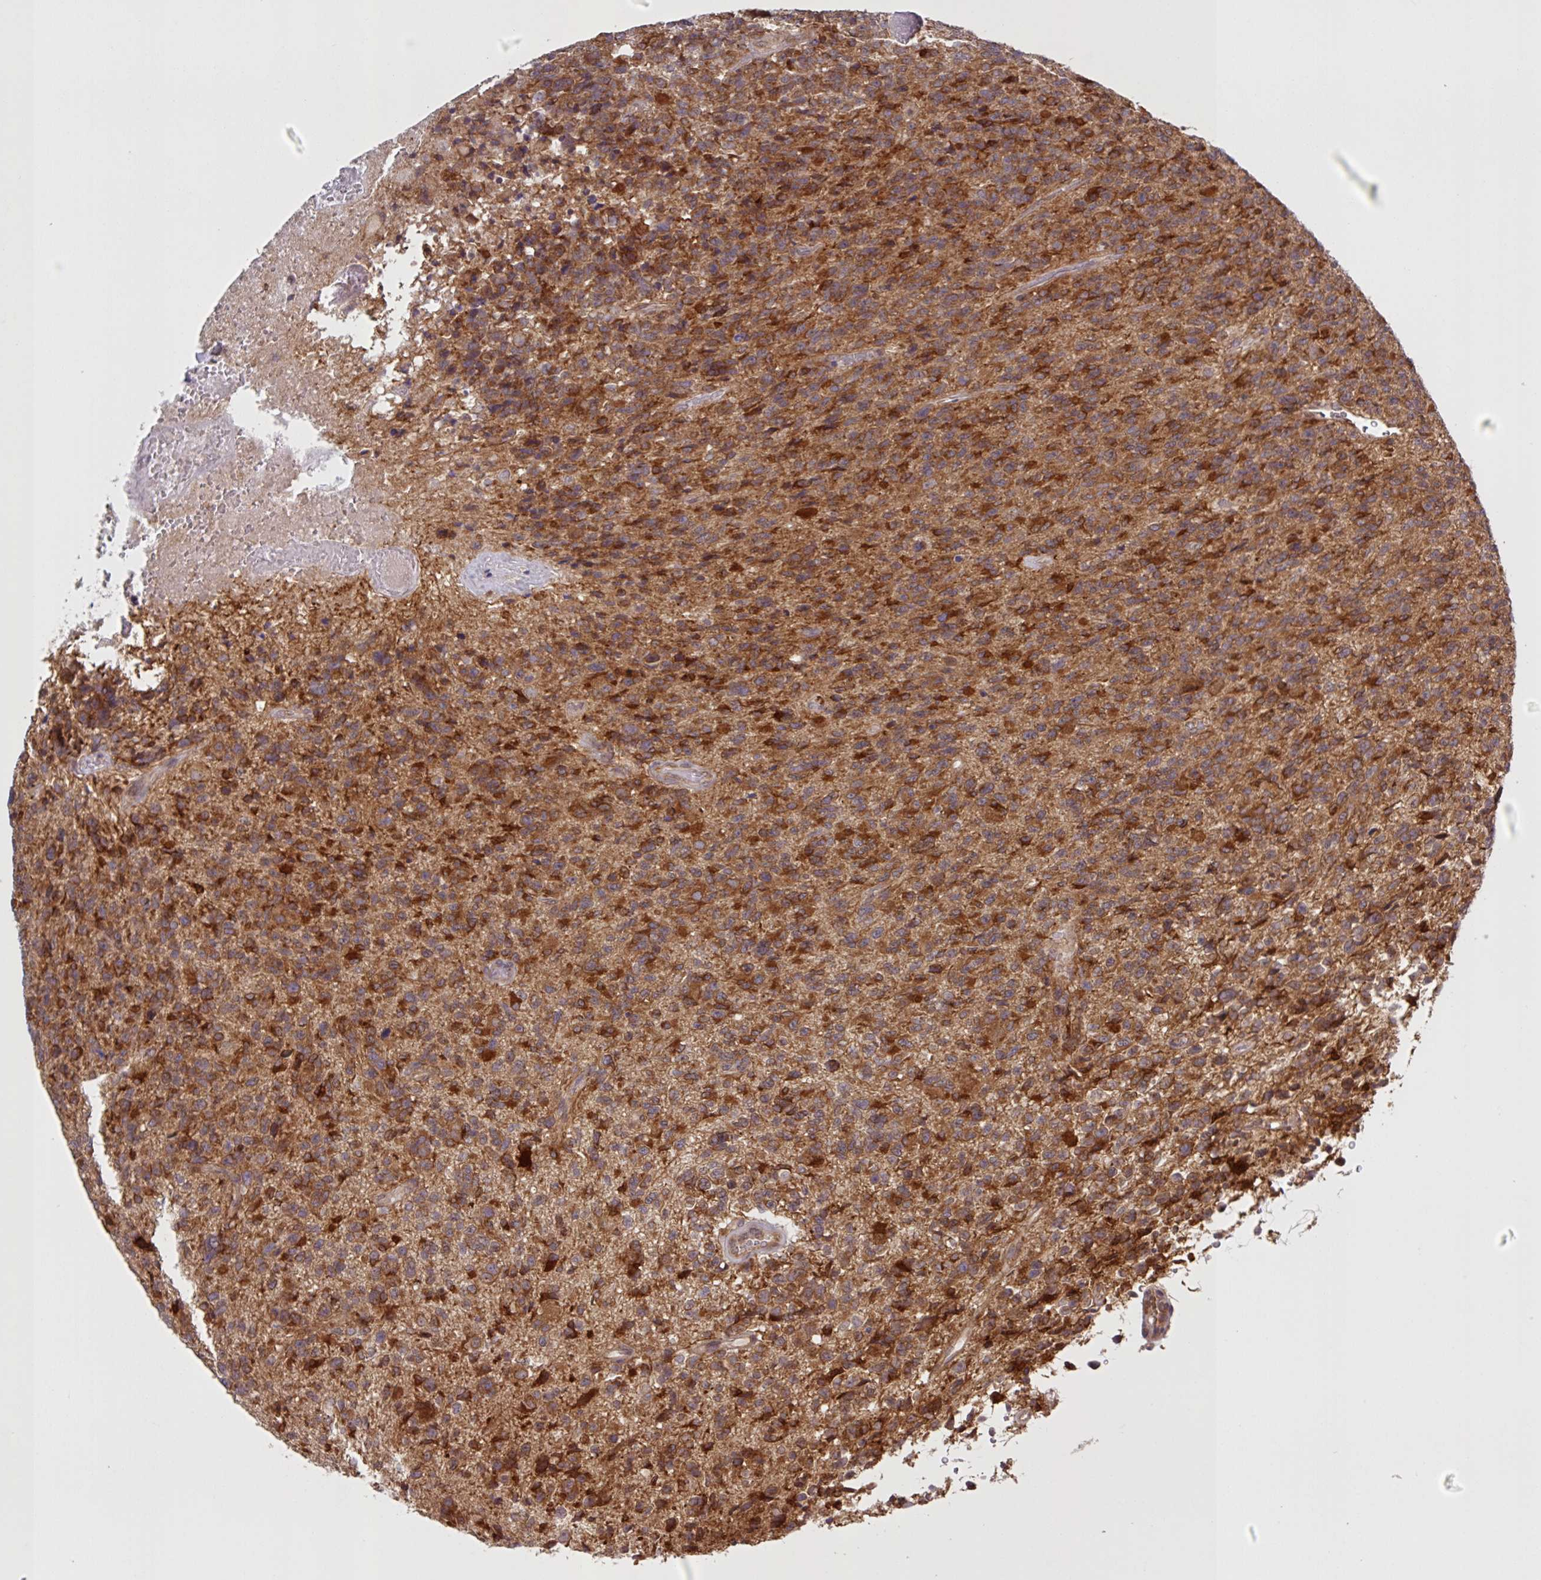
{"staining": {"intensity": "strong", "quantity": ">75%", "location": "cytoplasmic/membranous"}, "tissue": "glioma", "cell_type": "Tumor cells", "image_type": "cancer", "snomed": [{"axis": "morphology", "description": "Glioma, malignant, High grade"}, {"axis": "topography", "description": "Brain"}], "caption": "There is high levels of strong cytoplasmic/membranous expression in tumor cells of glioma, as demonstrated by immunohistochemical staining (brown color).", "gene": "CAMLG", "patient": {"sex": "male", "age": 76}}